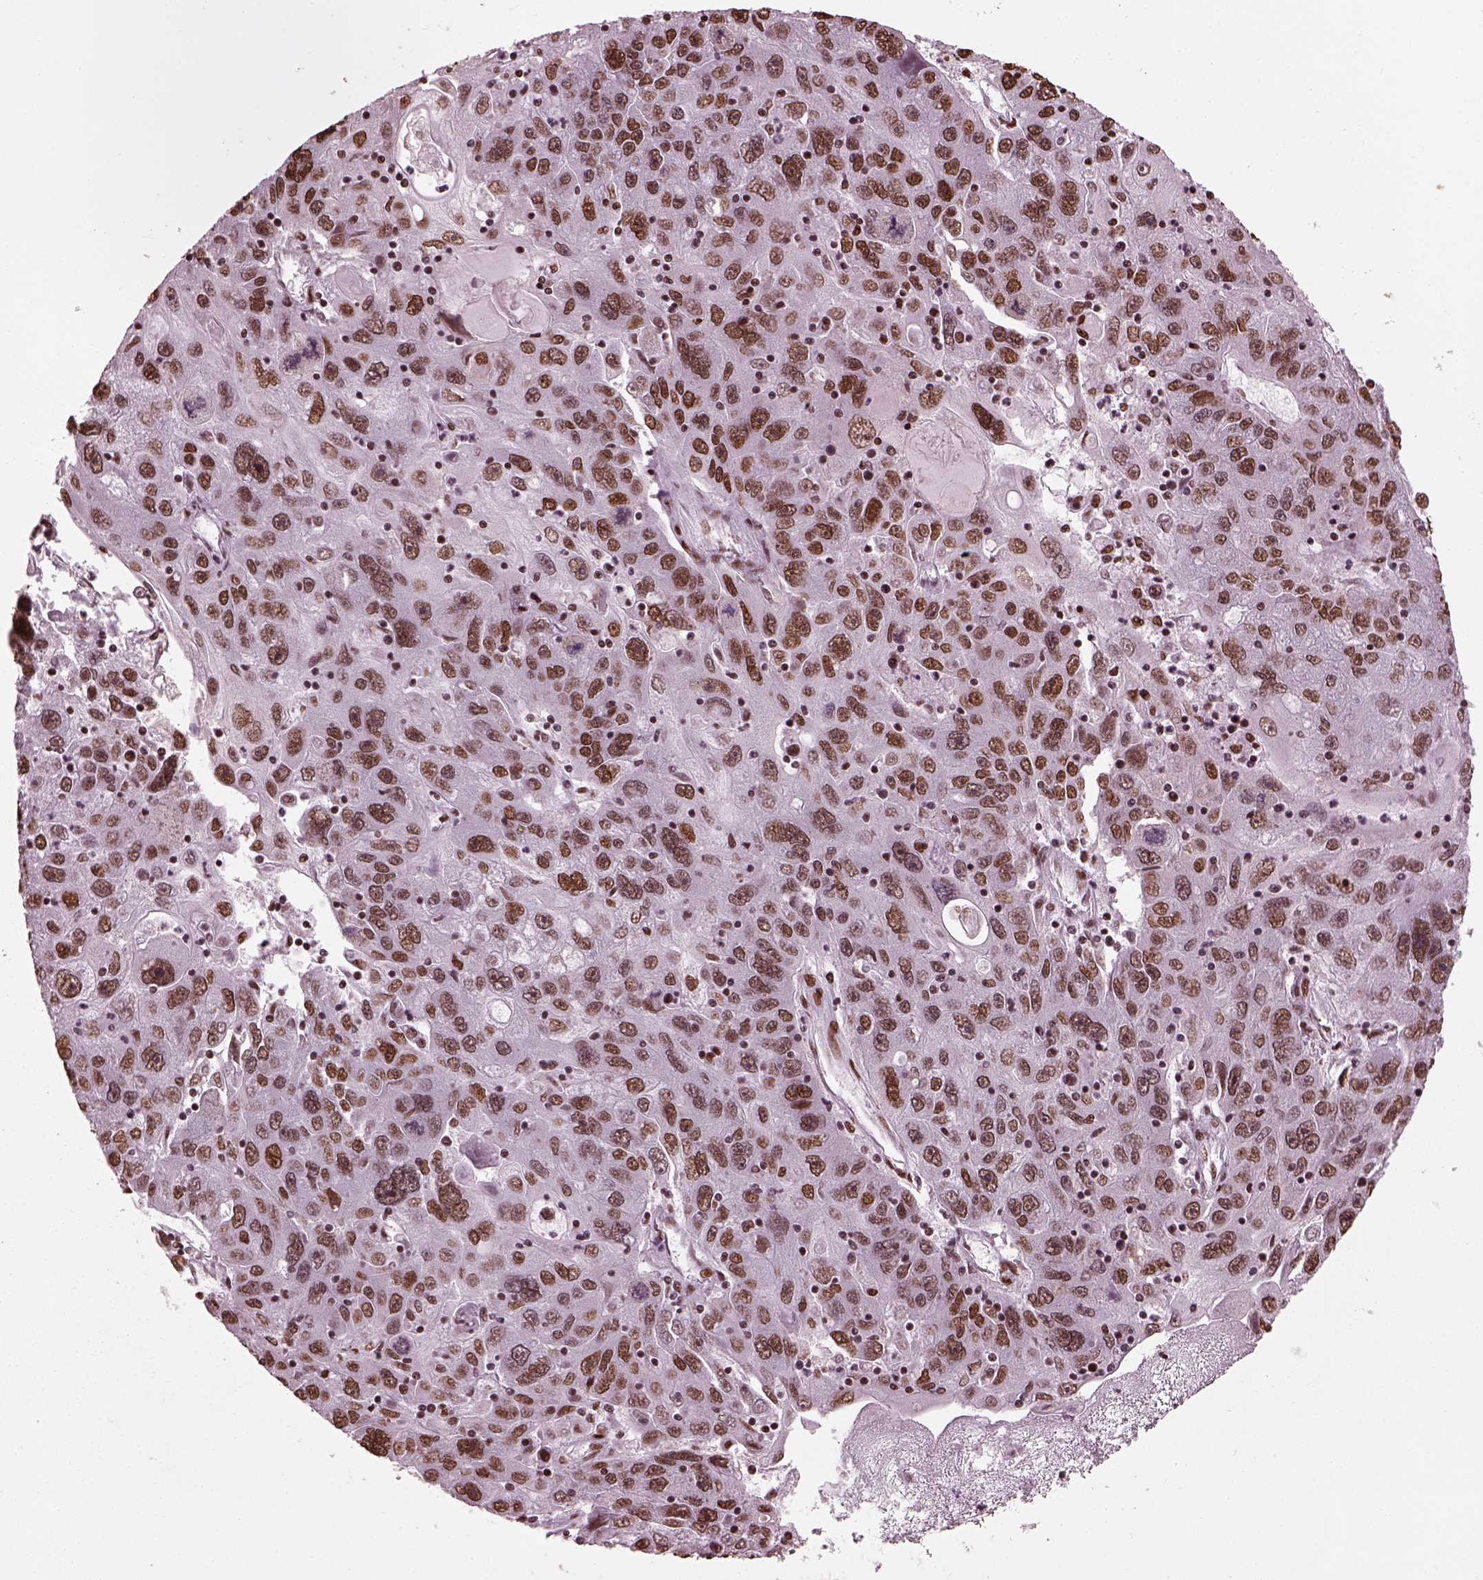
{"staining": {"intensity": "moderate", "quantity": ">75%", "location": "nuclear"}, "tissue": "stomach cancer", "cell_type": "Tumor cells", "image_type": "cancer", "snomed": [{"axis": "morphology", "description": "Adenocarcinoma, NOS"}, {"axis": "topography", "description": "Stomach"}], "caption": "A brown stain shows moderate nuclear expression of a protein in stomach cancer tumor cells. The staining was performed using DAB to visualize the protein expression in brown, while the nuclei were stained in blue with hematoxylin (Magnification: 20x).", "gene": "CBFA2T3", "patient": {"sex": "male", "age": 56}}